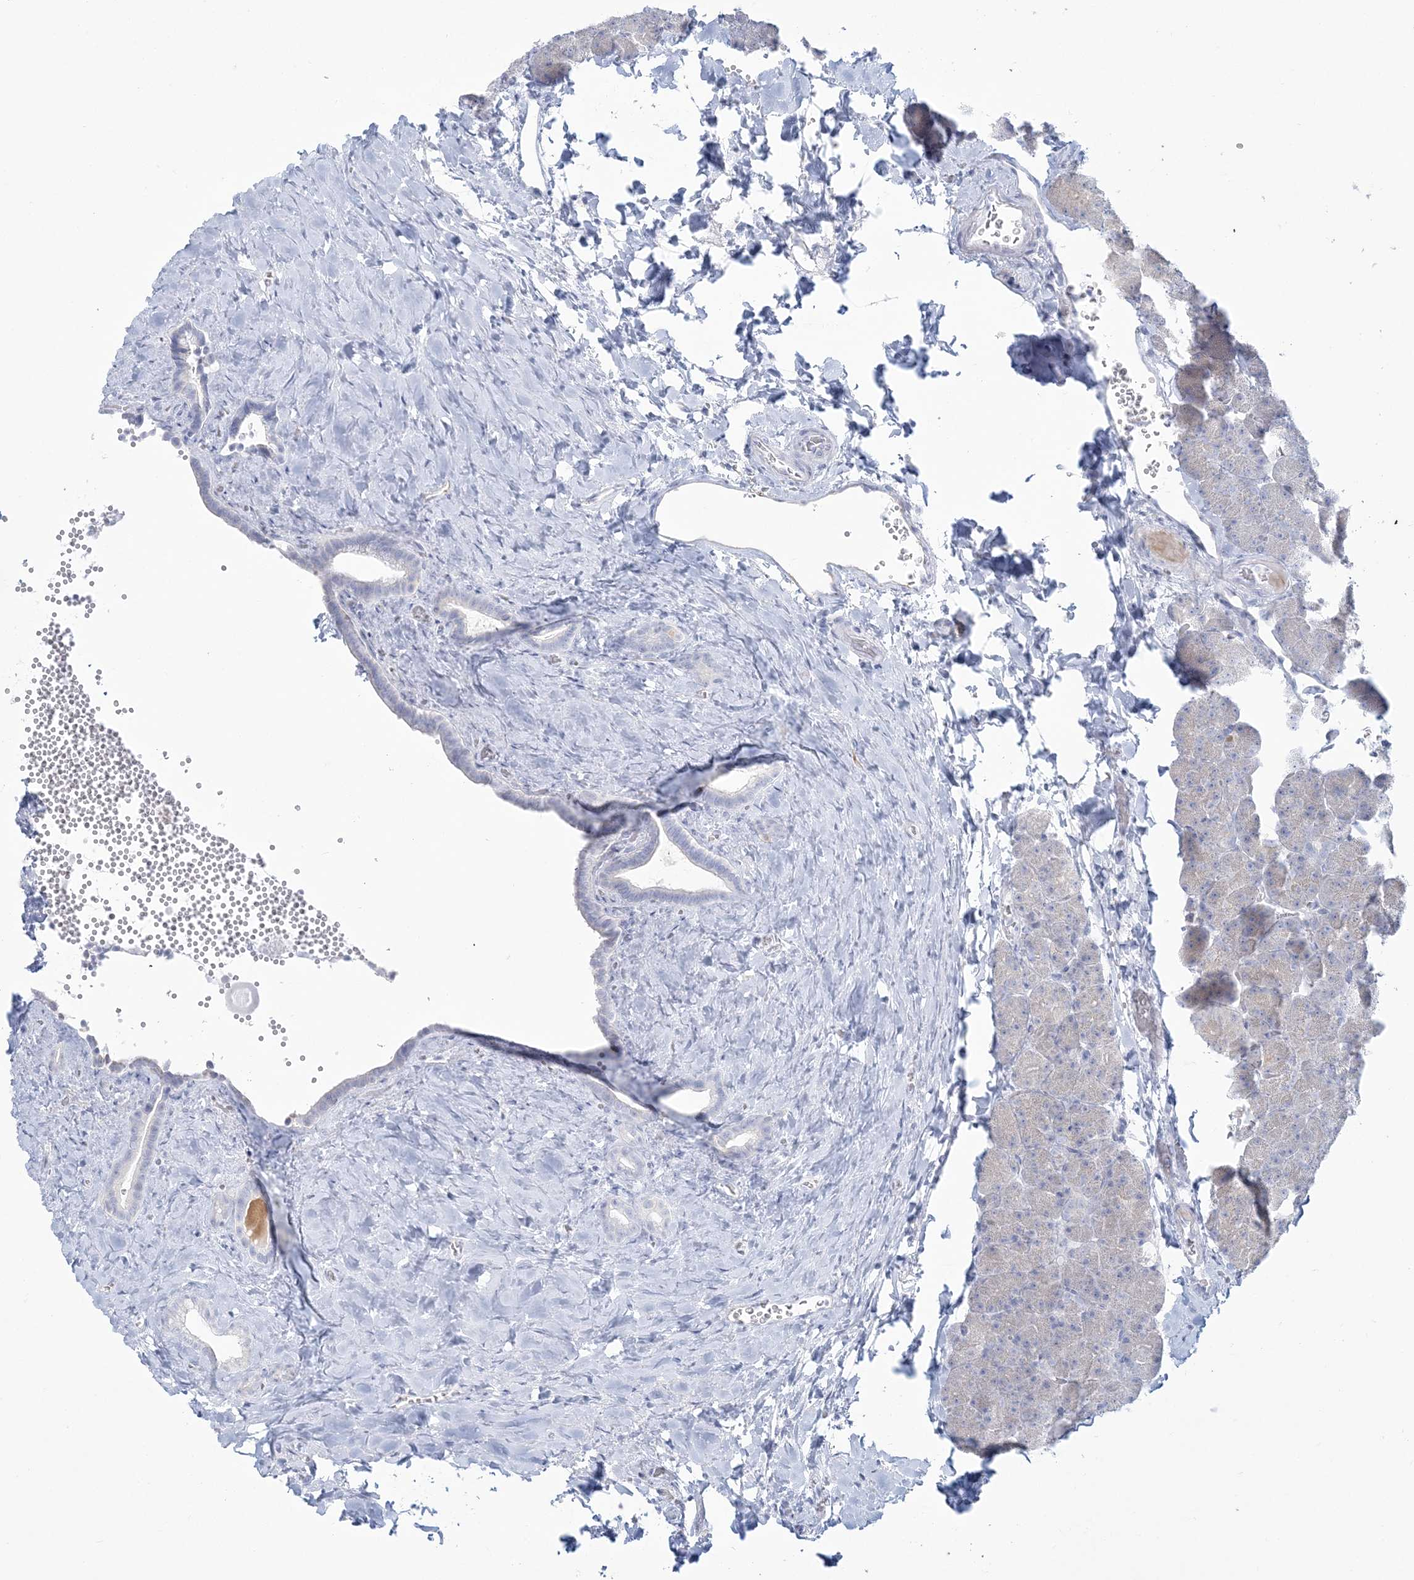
{"staining": {"intensity": "negative", "quantity": "none", "location": "none"}, "tissue": "pancreas", "cell_type": "Exocrine glandular cells", "image_type": "normal", "snomed": [{"axis": "morphology", "description": "Normal tissue, NOS"}, {"axis": "morphology", "description": "Carcinoid, malignant, NOS"}, {"axis": "topography", "description": "Pancreas"}], "caption": "Immunohistochemistry of benign pancreas shows no positivity in exocrine glandular cells. (DAB immunohistochemistry visualized using brightfield microscopy, high magnification).", "gene": "ENSG00000288637", "patient": {"sex": "female", "age": 35}}